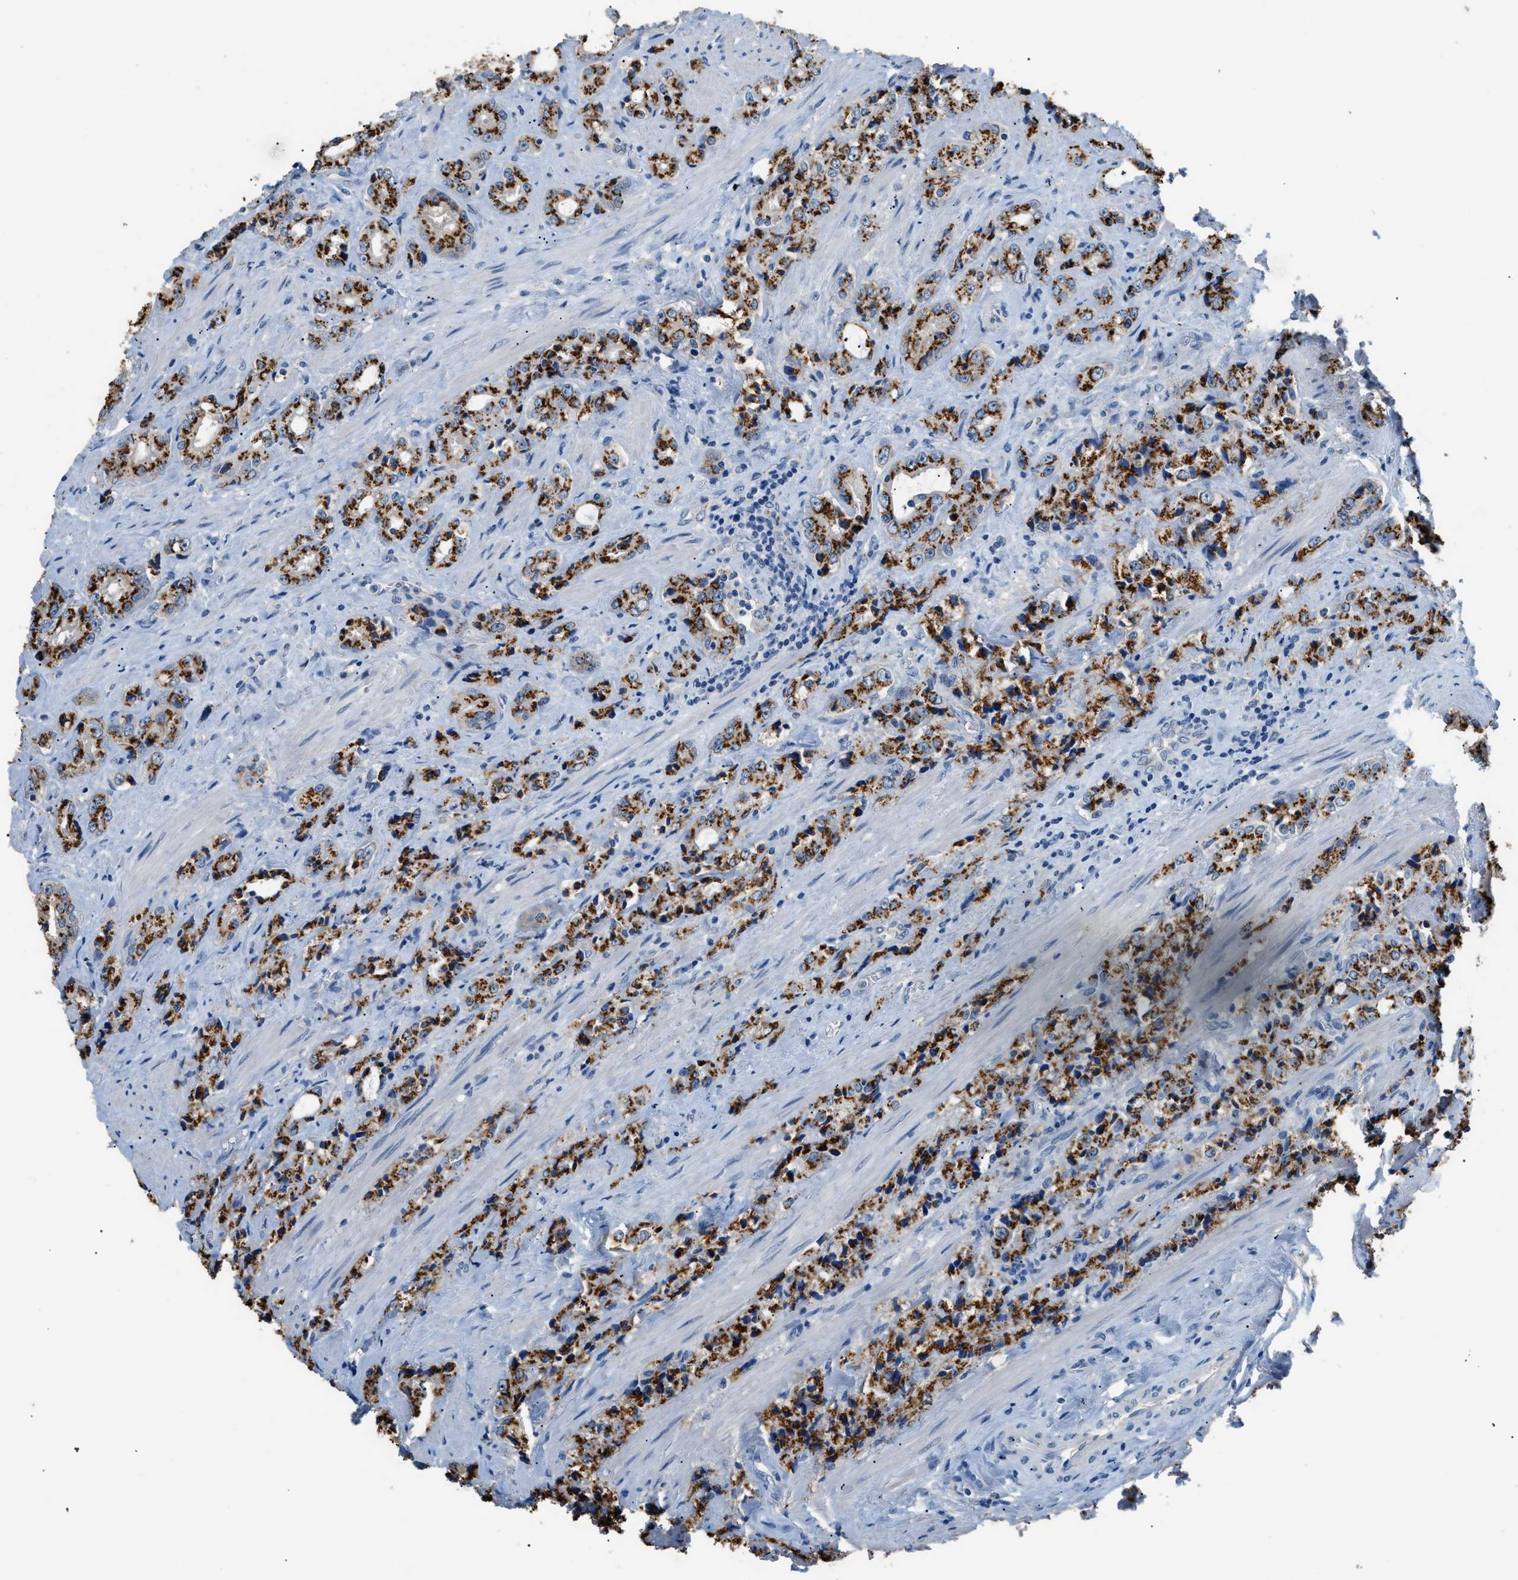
{"staining": {"intensity": "strong", "quantity": ">75%", "location": "cytoplasmic/membranous"}, "tissue": "prostate cancer", "cell_type": "Tumor cells", "image_type": "cancer", "snomed": [{"axis": "morphology", "description": "Adenocarcinoma, High grade"}, {"axis": "topography", "description": "Prostate"}], "caption": "Brown immunohistochemical staining in human prostate cancer (adenocarcinoma (high-grade)) exhibits strong cytoplasmic/membranous expression in about >75% of tumor cells. (Stains: DAB in brown, nuclei in blue, Microscopy: brightfield microscopy at high magnification).", "gene": "GOLM1", "patient": {"sex": "male", "age": 61}}